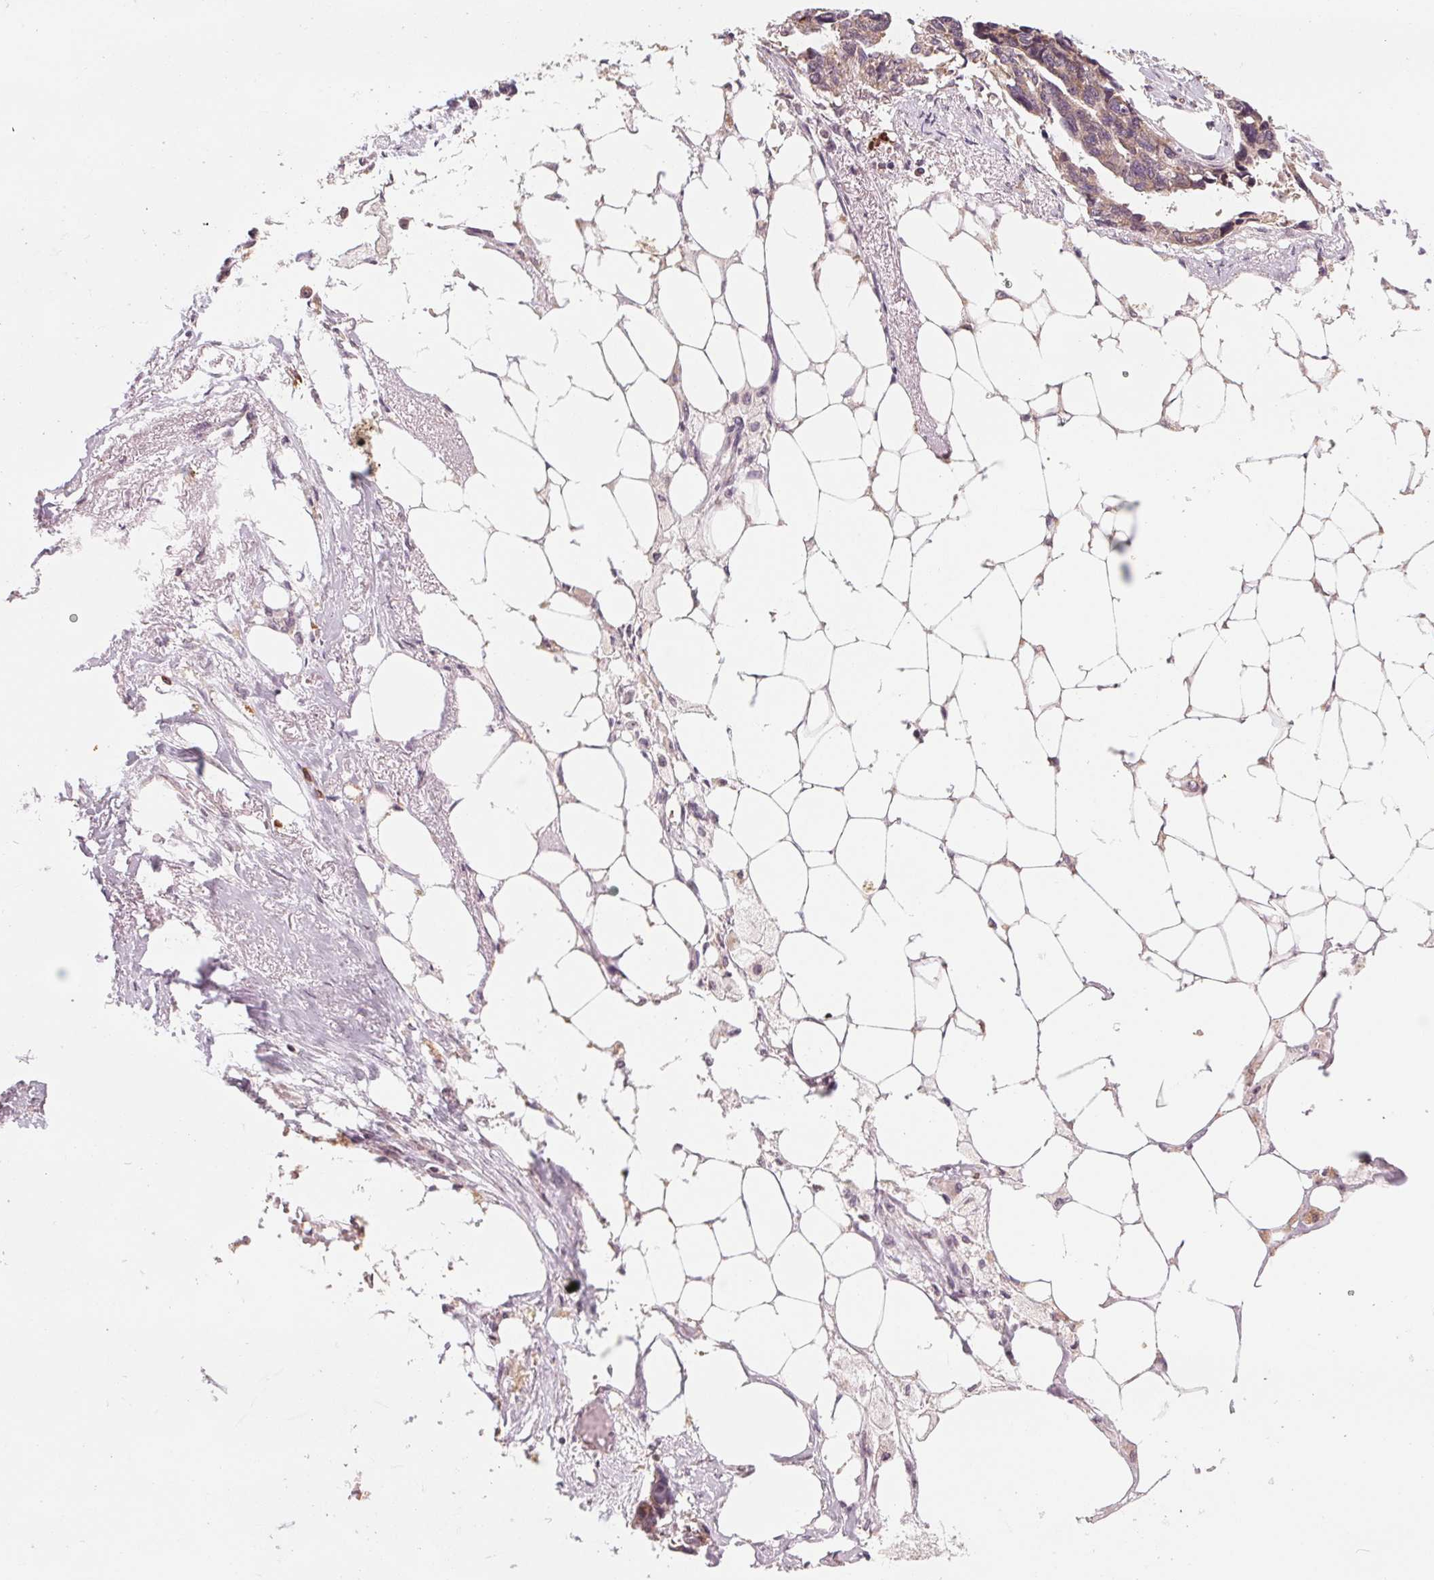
{"staining": {"intensity": "weak", "quantity": ">75%", "location": "cytoplasmic/membranous"}, "tissue": "ovarian cancer", "cell_type": "Tumor cells", "image_type": "cancer", "snomed": [{"axis": "morphology", "description": "Cystadenocarcinoma, serous, NOS"}, {"axis": "topography", "description": "Ovary"}], "caption": "This is a micrograph of immunohistochemistry (IHC) staining of ovarian cancer (serous cystadenocarcinoma), which shows weak expression in the cytoplasmic/membranous of tumor cells.", "gene": "GIGYF2", "patient": {"sex": "female", "age": 69}}